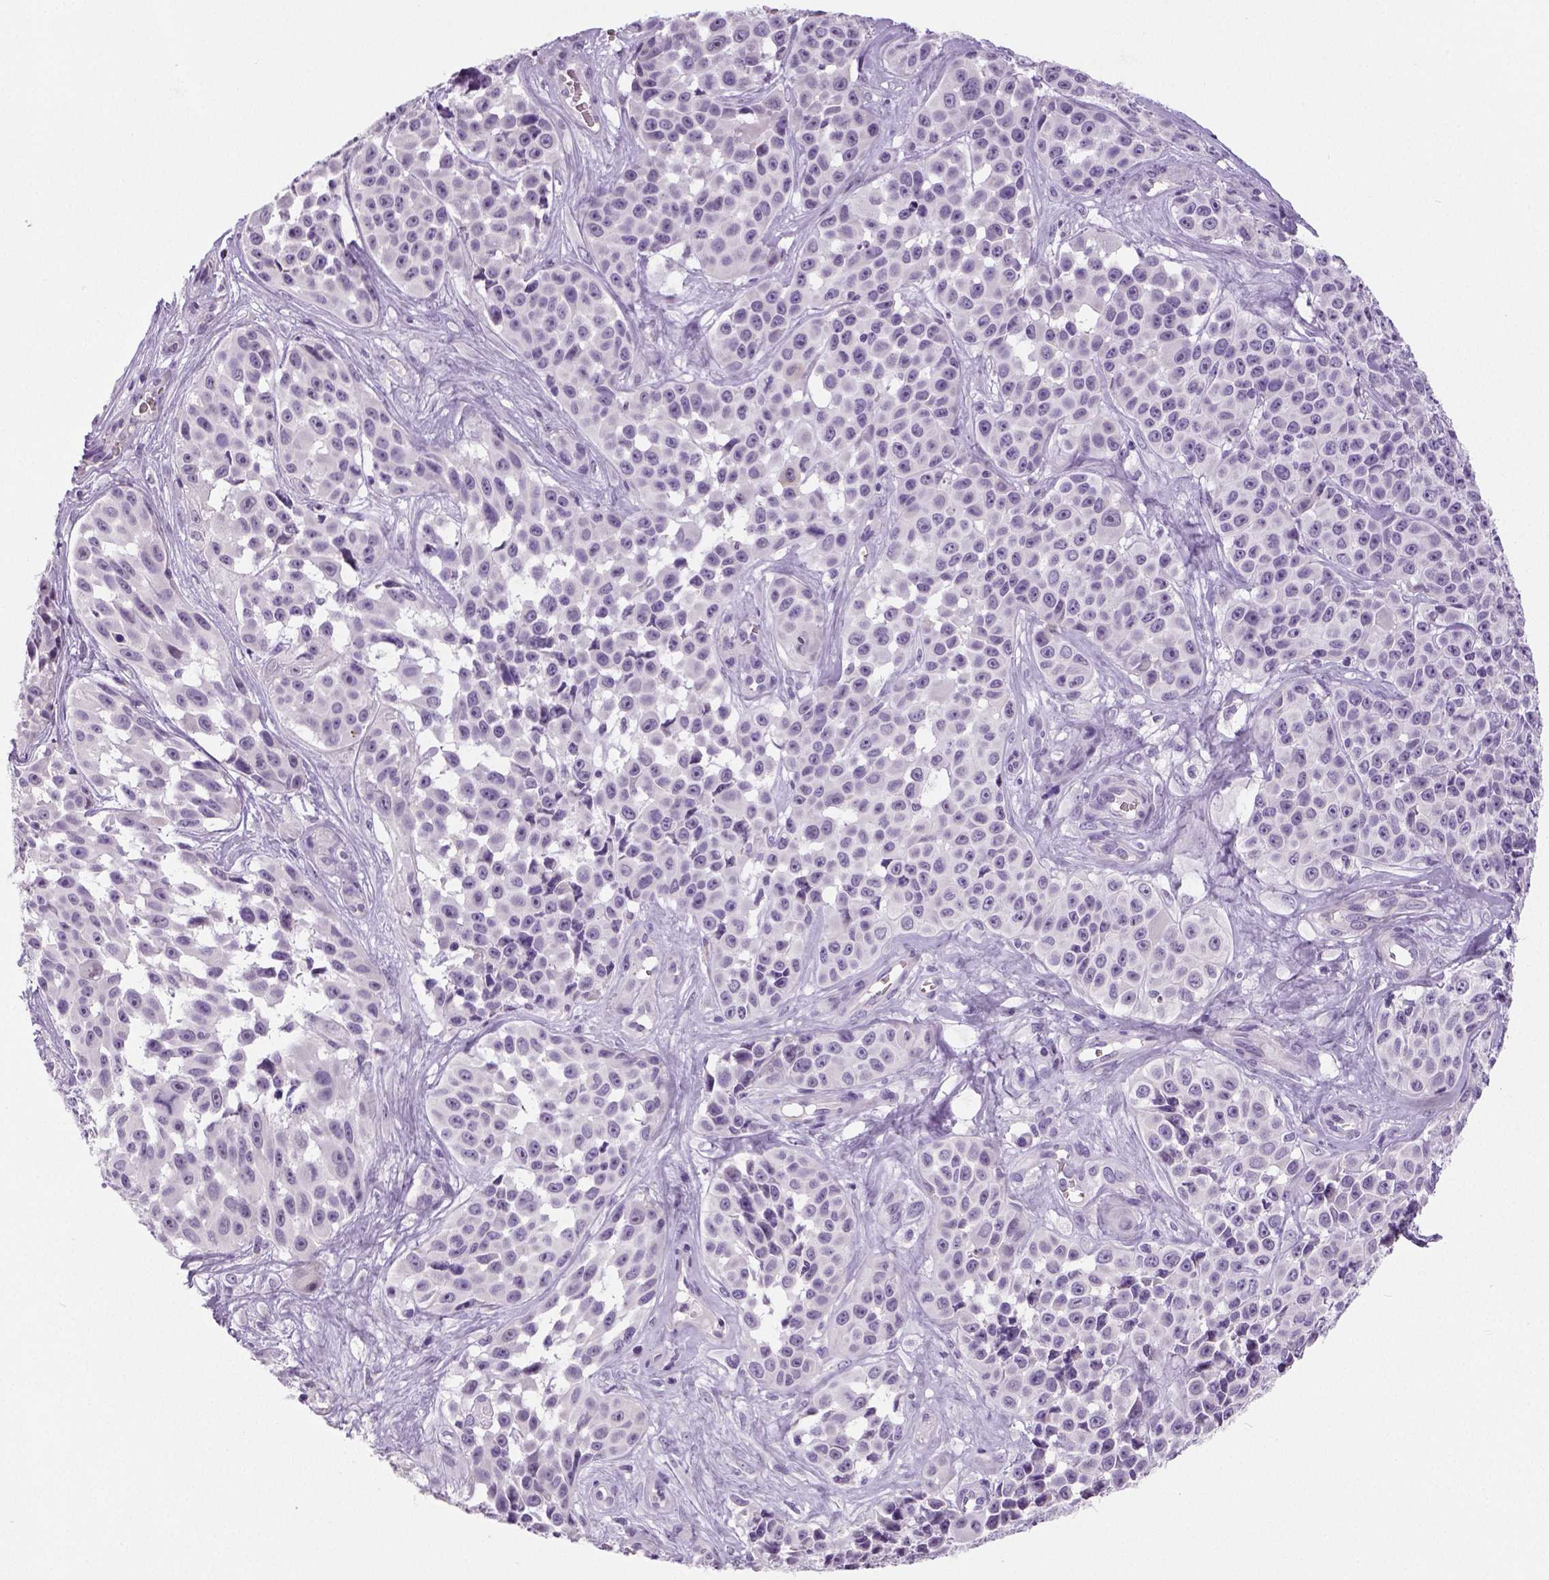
{"staining": {"intensity": "negative", "quantity": "none", "location": "none"}, "tissue": "melanoma", "cell_type": "Tumor cells", "image_type": "cancer", "snomed": [{"axis": "morphology", "description": "Malignant melanoma, NOS"}, {"axis": "topography", "description": "Skin"}], "caption": "DAB (3,3'-diaminobenzidine) immunohistochemical staining of melanoma displays no significant positivity in tumor cells.", "gene": "TSPAN7", "patient": {"sex": "female", "age": 88}}